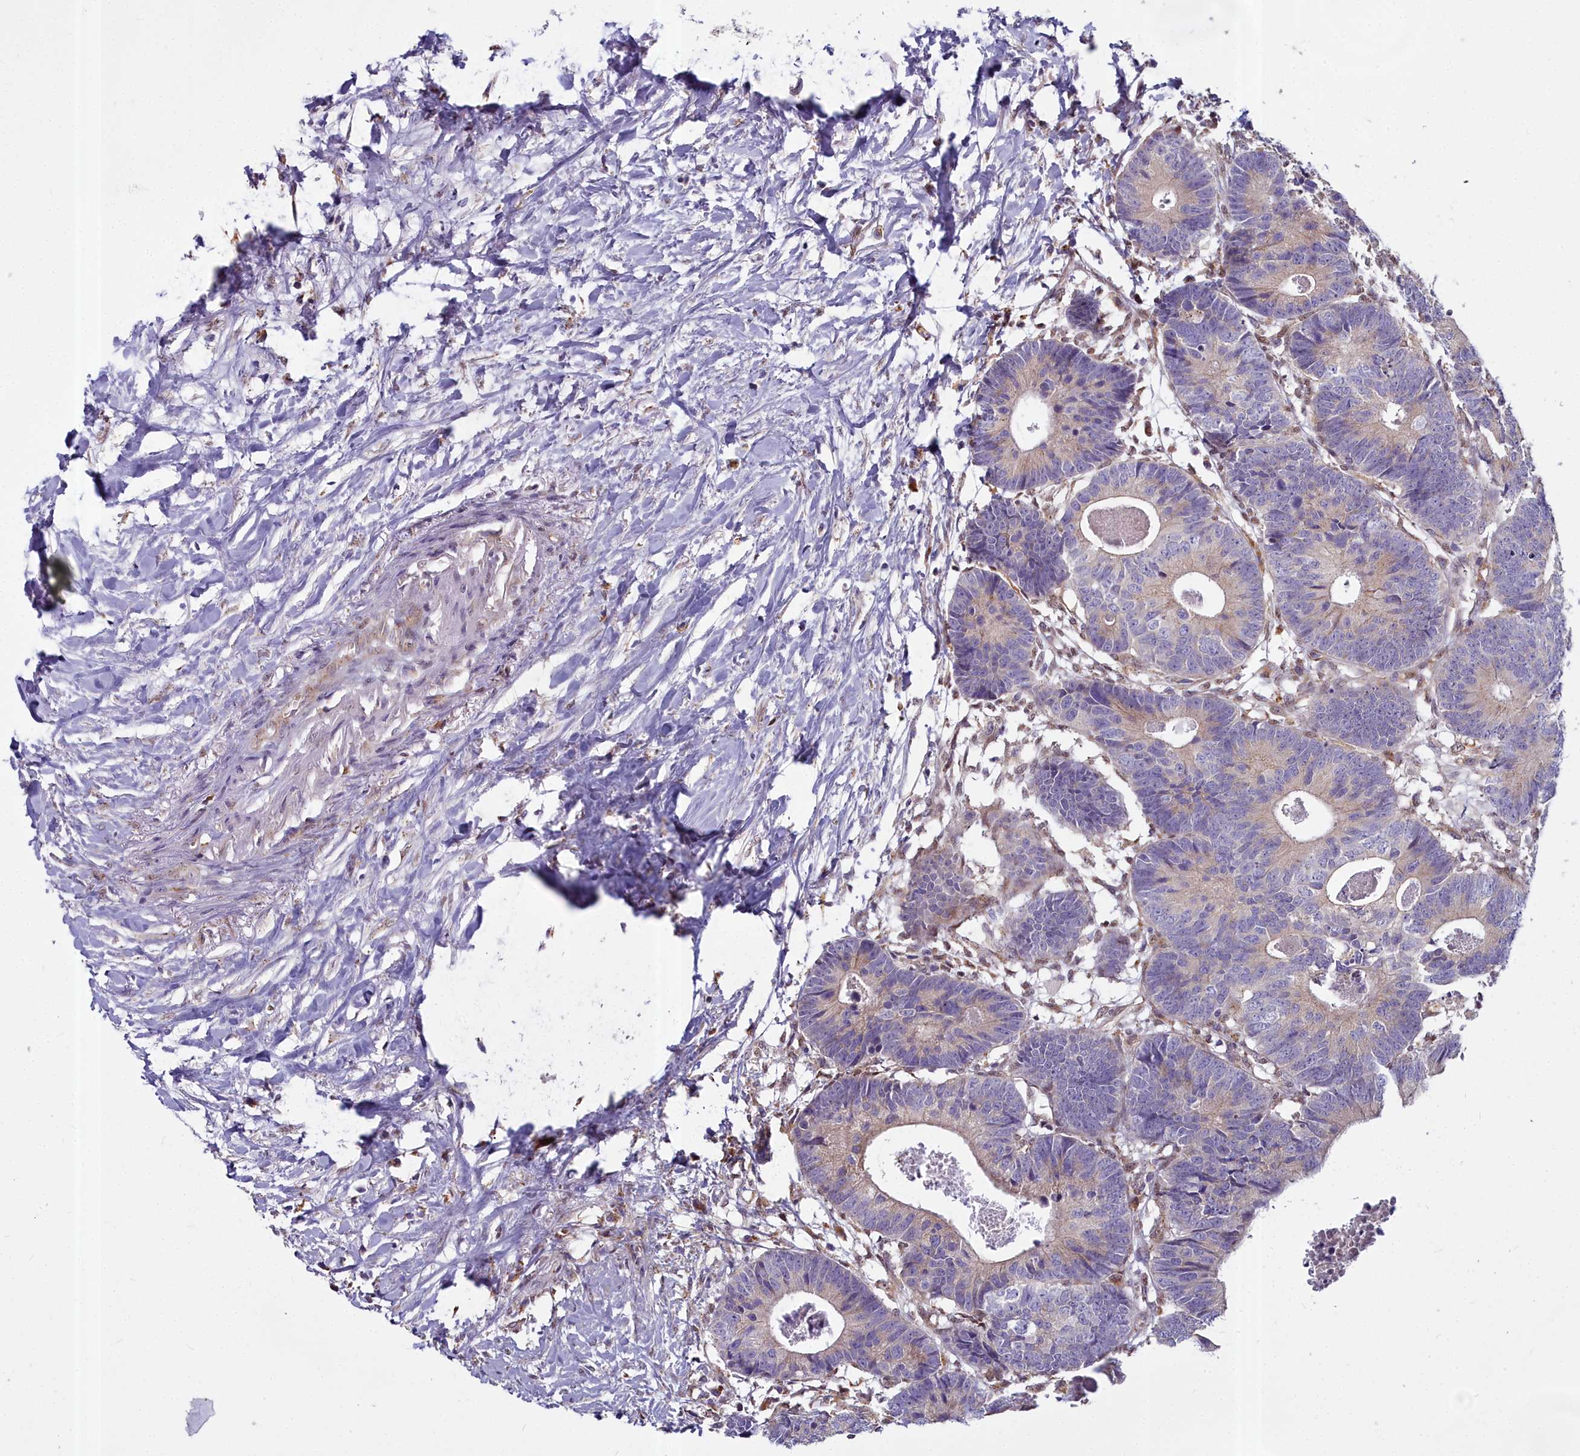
{"staining": {"intensity": "weak", "quantity": "25%-75%", "location": "cytoplasmic/membranous"}, "tissue": "colorectal cancer", "cell_type": "Tumor cells", "image_type": "cancer", "snomed": [{"axis": "morphology", "description": "Adenocarcinoma, NOS"}, {"axis": "topography", "description": "Colon"}], "caption": "This histopathology image reveals adenocarcinoma (colorectal) stained with immunohistochemistry (IHC) to label a protein in brown. The cytoplasmic/membranous of tumor cells show weak positivity for the protein. Nuclei are counter-stained blue.", "gene": "WDPCP", "patient": {"sex": "female", "age": 57}}